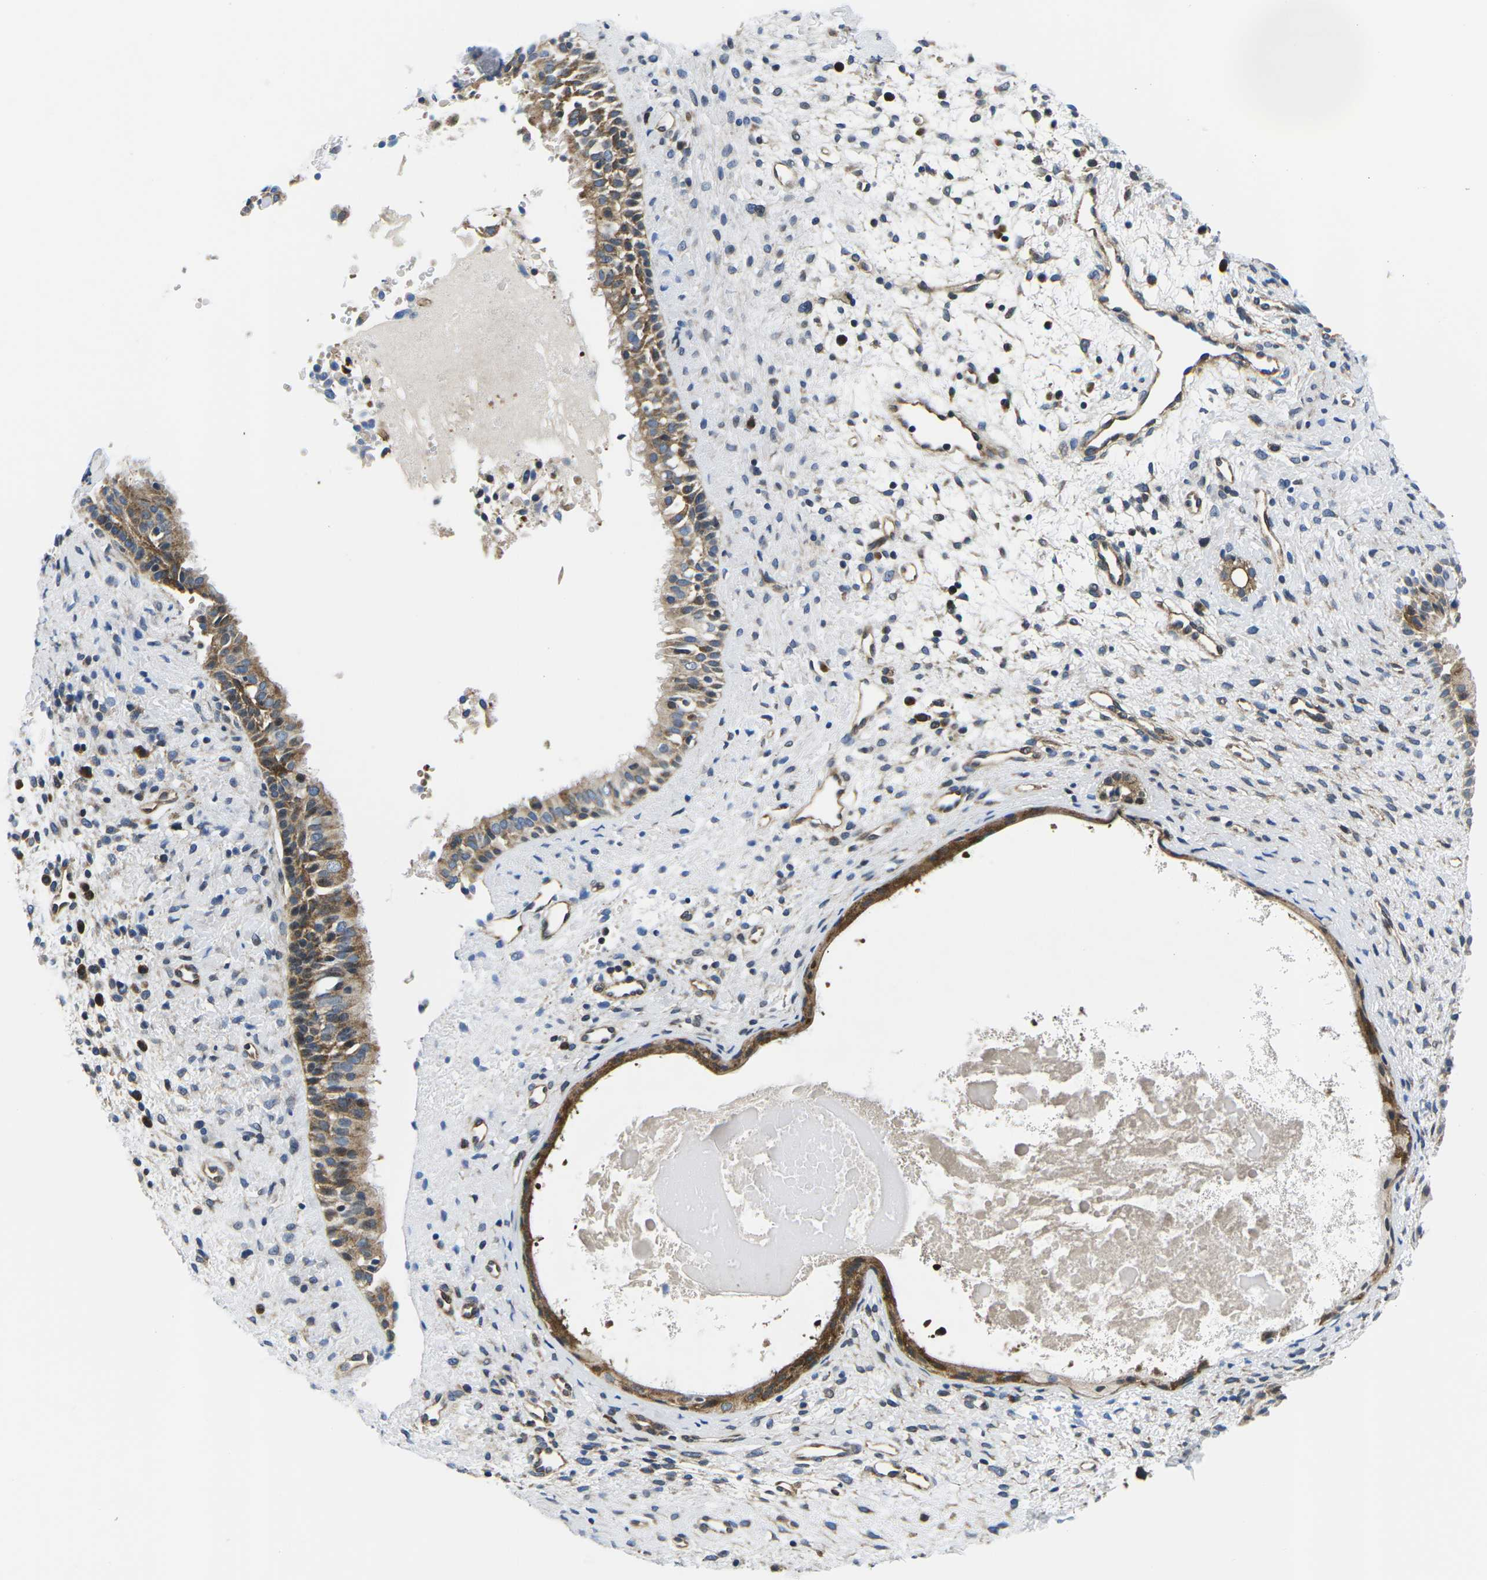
{"staining": {"intensity": "moderate", "quantity": ">75%", "location": "cytoplasmic/membranous"}, "tissue": "nasopharynx", "cell_type": "Respiratory epithelial cells", "image_type": "normal", "snomed": [{"axis": "morphology", "description": "Normal tissue, NOS"}, {"axis": "topography", "description": "Nasopharynx"}], "caption": "A medium amount of moderate cytoplasmic/membranous positivity is appreciated in about >75% of respiratory epithelial cells in benign nasopharynx.", "gene": "EIF4E", "patient": {"sex": "male", "age": 22}}